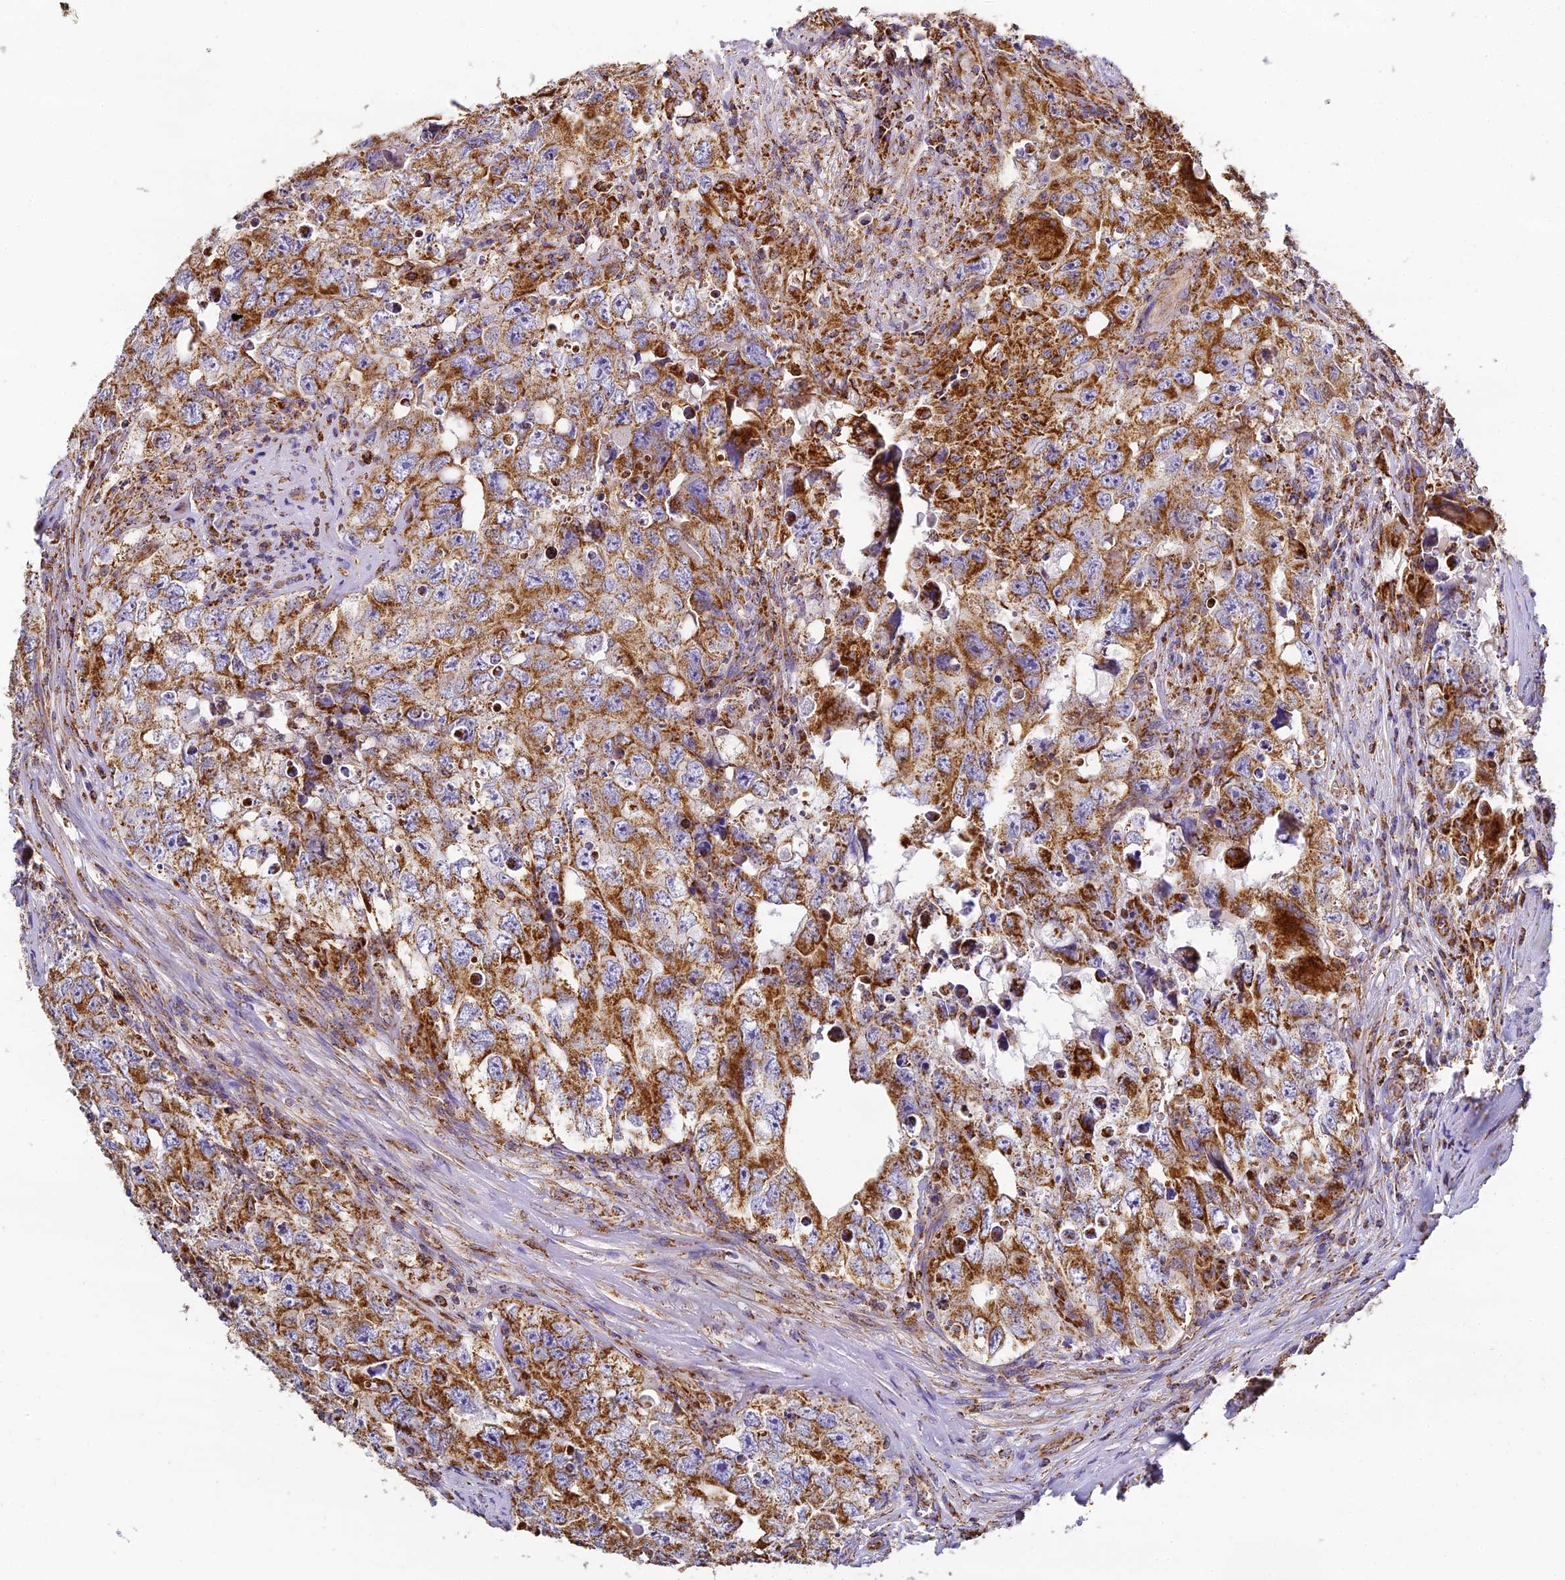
{"staining": {"intensity": "moderate", "quantity": ">75%", "location": "cytoplasmic/membranous"}, "tissue": "testis cancer", "cell_type": "Tumor cells", "image_type": "cancer", "snomed": [{"axis": "morphology", "description": "Seminoma, NOS"}, {"axis": "morphology", "description": "Carcinoma, Embryonal, NOS"}, {"axis": "topography", "description": "Testis"}], "caption": "Human testis cancer stained with a protein marker demonstrates moderate staining in tumor cells.", "gene": "STK17A", "patient": {"sex": "male", "age": 43}}